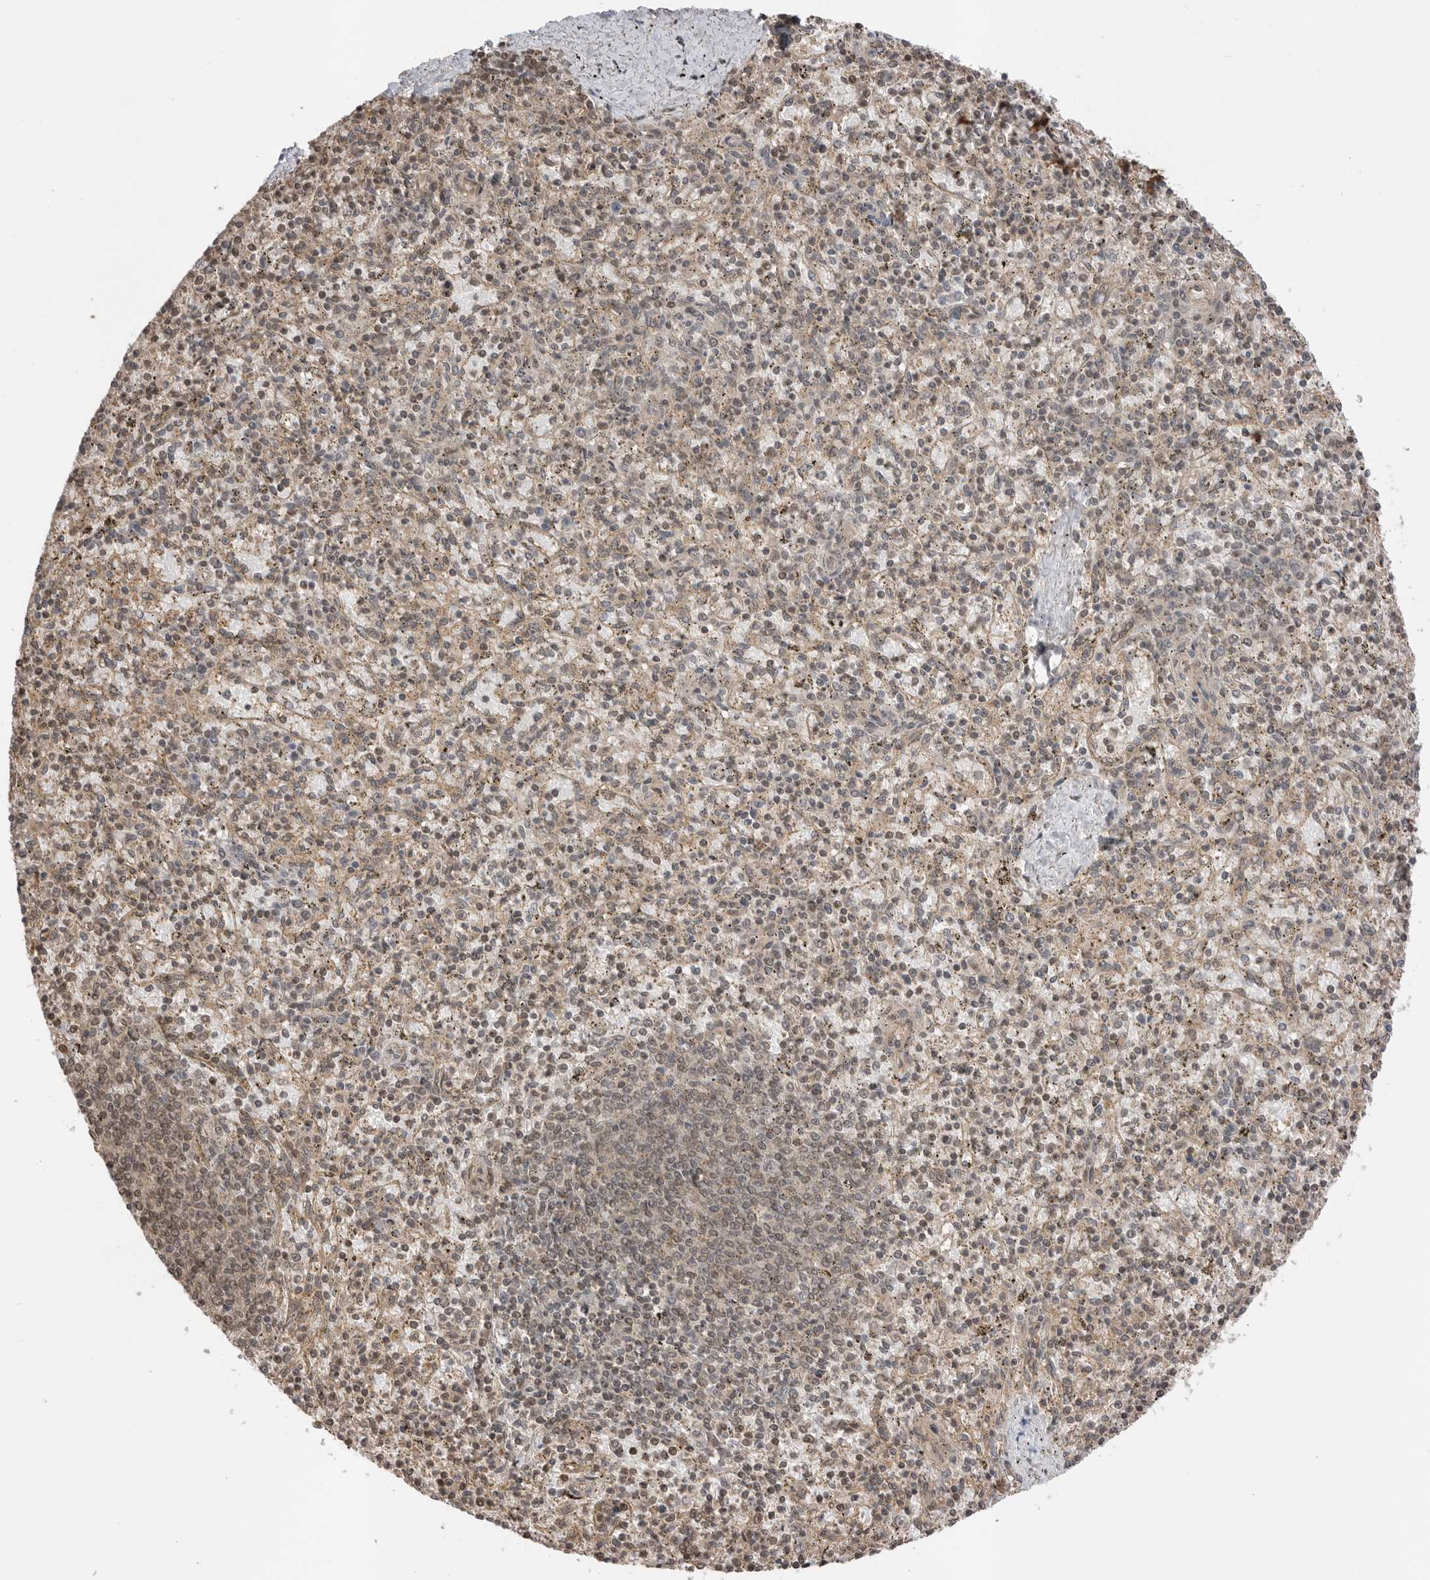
{"staining": {"intensity": "weak", "quantity": "25%-75%", "location": "cytoplasmic/membranous"}, "tissue": "spleen", "cell_type": "Cells in red pulp", "image_type": "normal", "snomed": [{"axis": "morphology", "description": "Normal tissue, NOS"}, {"axis": "topography", "description": "Spleen"}], "caption": "Brown immunohistochemical staining in benign human spleen displays weak cytoplasmic/membranous staining in approximately 25%-75% of cells in red pulp.", "gene": "PEAK1", "patient": {"sex": "male", "age": 72}}